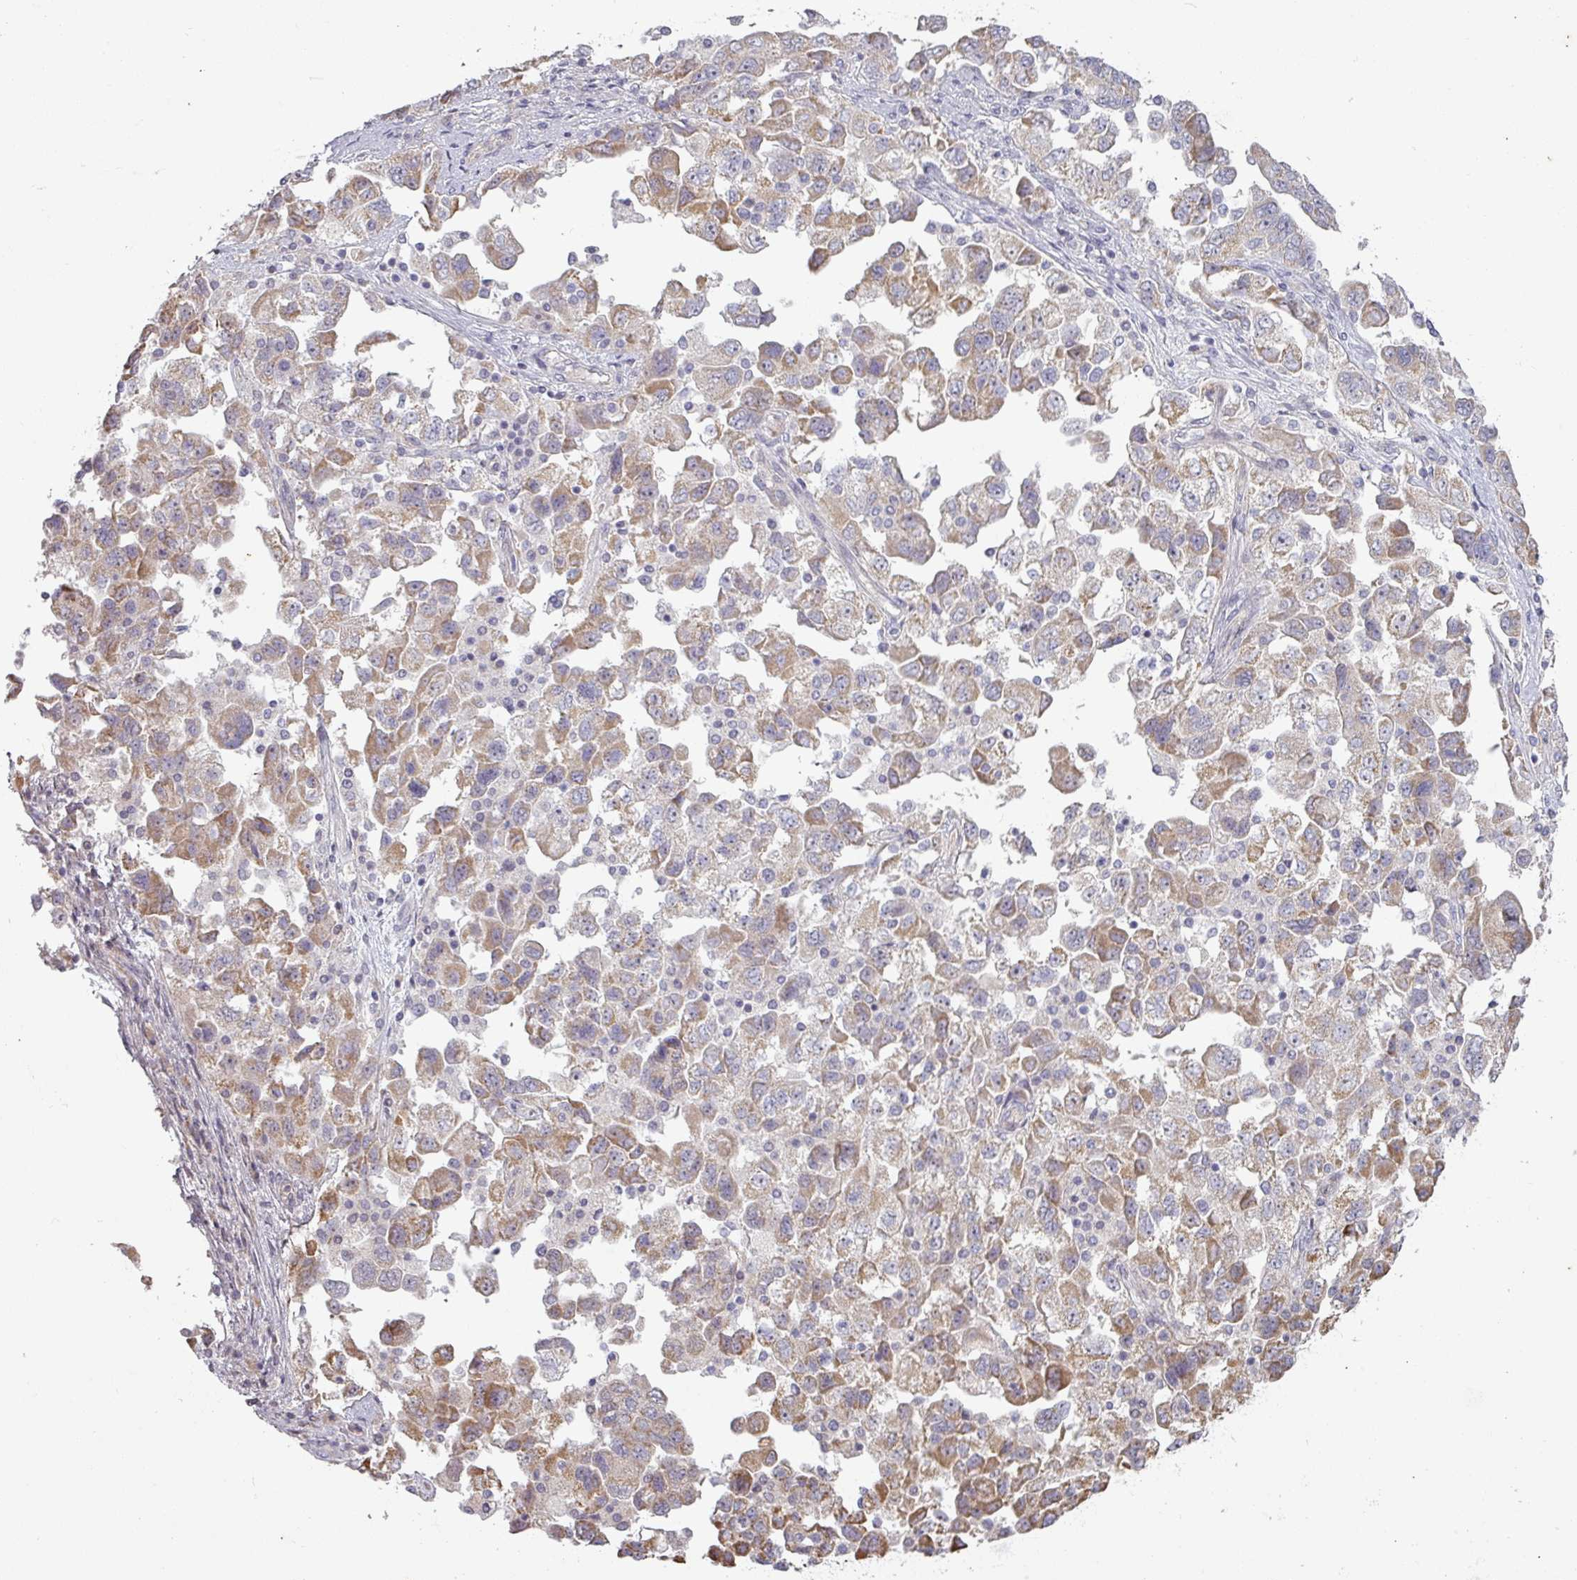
{"staining": {"intensity": "moderate", "quantity": "25%-75%", "location": "cytoplasmic/membranous"}, "tissue": "ovarian cancer", "cell_type": "Tumor cells", "image_type": "cancer", "snomed": [{"axis": "morphology", "description": "Carcinoma, NOS"}, {"axis": "morphology", "description": "Cystadenocarcinoma, serous, NOS"}, {"axis": "topography", "description": "Ovary"}], "caption": "There is medium levels of moderate cytoplasmic/membranous expression in tumor cells of ovarian serous cystadenocarcinoma, as demonstrated by immunohistochemical staining (brown color).", "gene": "PLEKHJ1", "patient": {"sex": "female", "age": 69}}